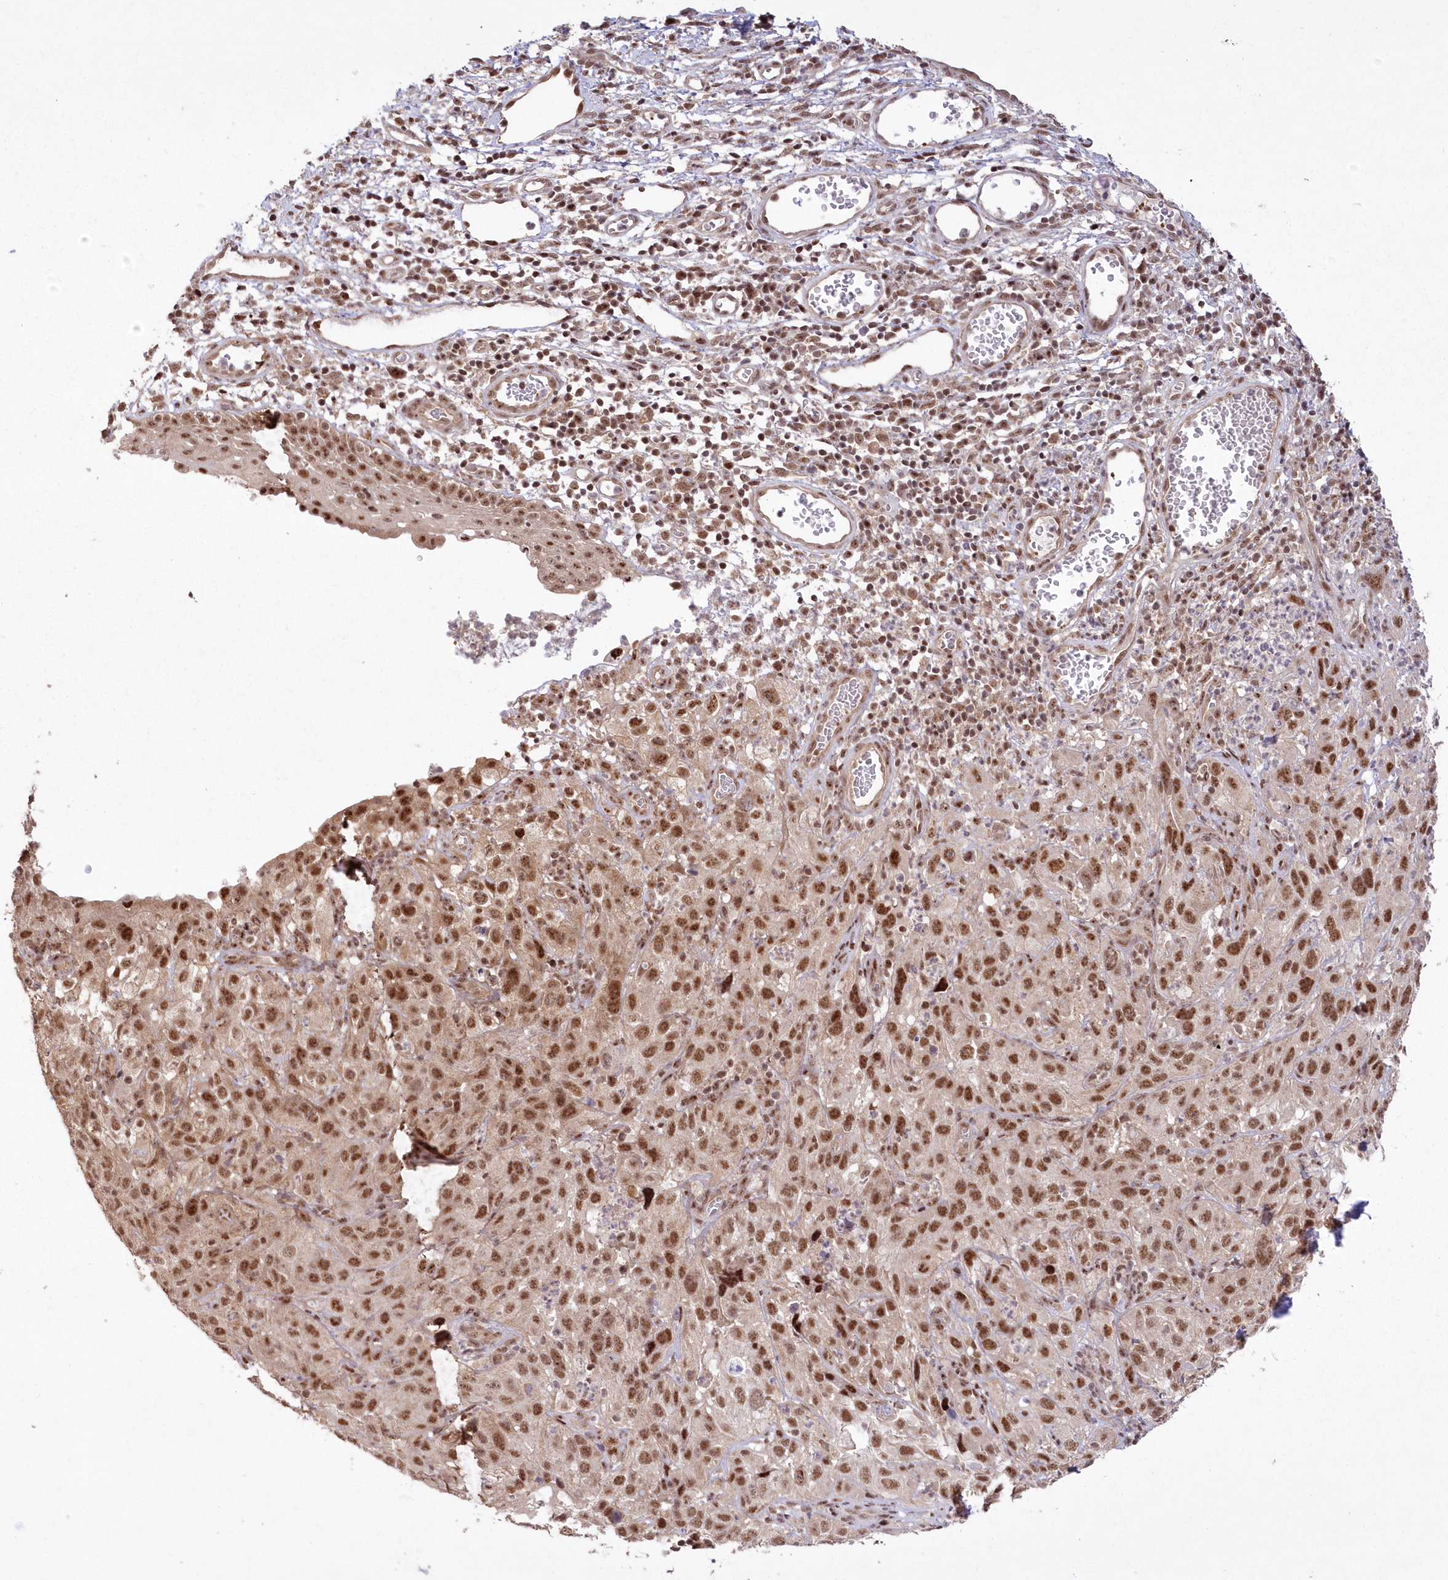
{"staining": {"intensity": "moderate", "quantity": ">75%", "location": "nuclear"}, "tissue": "cervical cancer", "cell_type": "Tumor cells", "image_type": "cancer", "snomed": [{"axis": "morphology", "description": "Squamous cell carcinoma, NOS"}, {"axis": "topography", "description": "Cervix"}], "caption": "Protein expression analysis of human cervical cancer (squamous cell carcinoma) reveals moderate nuclear staining in approximately >75% of tumor cells.", "gene": "WBP1L", "patient": {"sex": "female", "age": 32}}